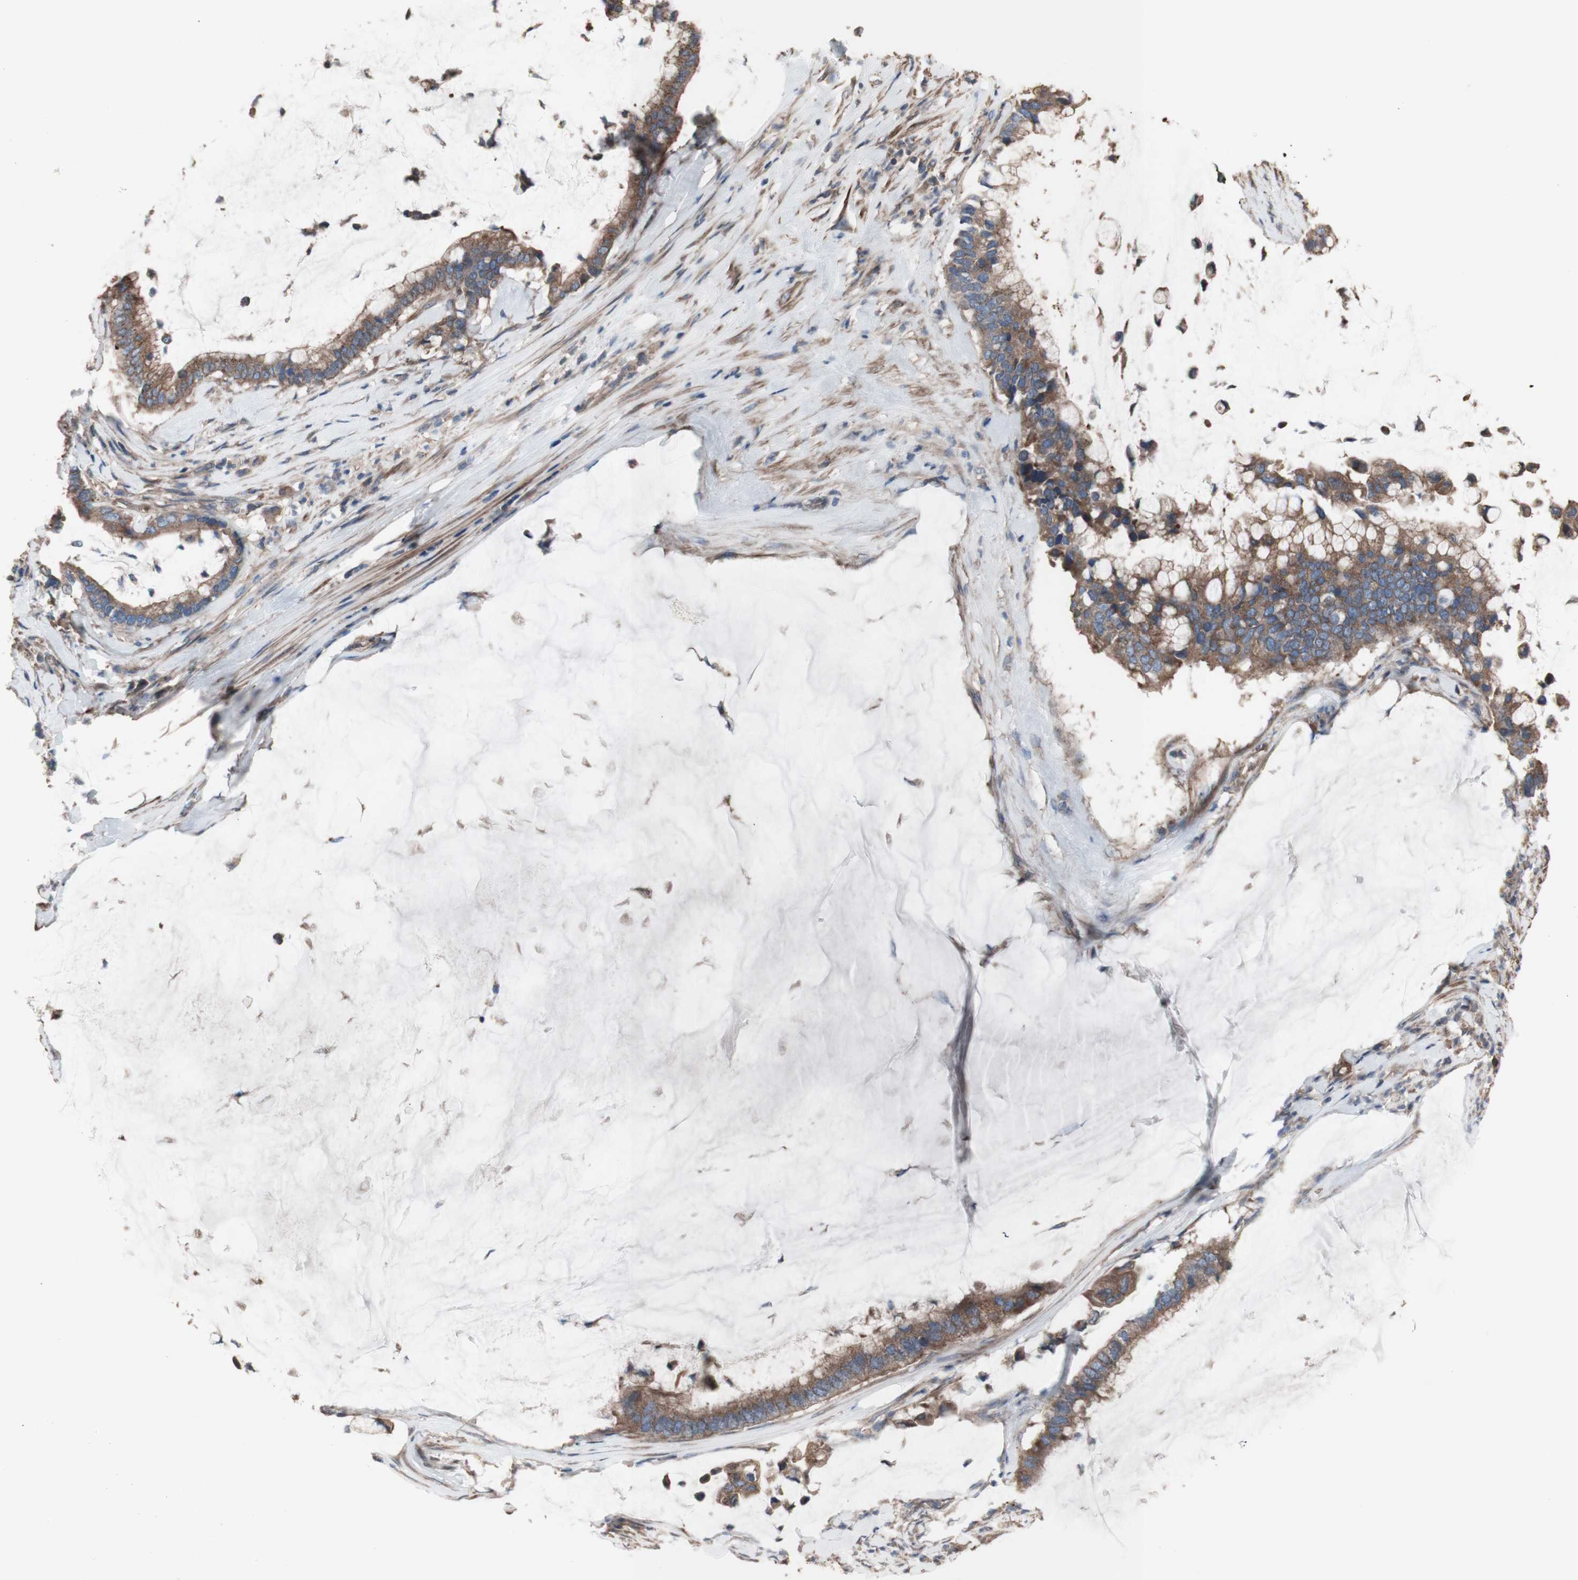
{"staining": {"intensity": "moderate", "quantity": ">75%", "location": "cytoplasmic/membranous"}, "tissue": "pancreatic cancer", "cell_type": "Tumor cells", "image_type": "cancer", "snomed": [{"axis": "morphology", "description": "Adenocarcinoma, NOS"}, {"axis": "topography", "description": "Pancreas"}], "caption": "A histopathology image of pancreatic cancer stained for a protein shows moderate cytoplasmic/membranous brown staining in tumor cells. The protein is shown in brown color, while the nuclei are stained blue.", "gene": "COPB1", "patient": {"sex": "male", "age": 41}}